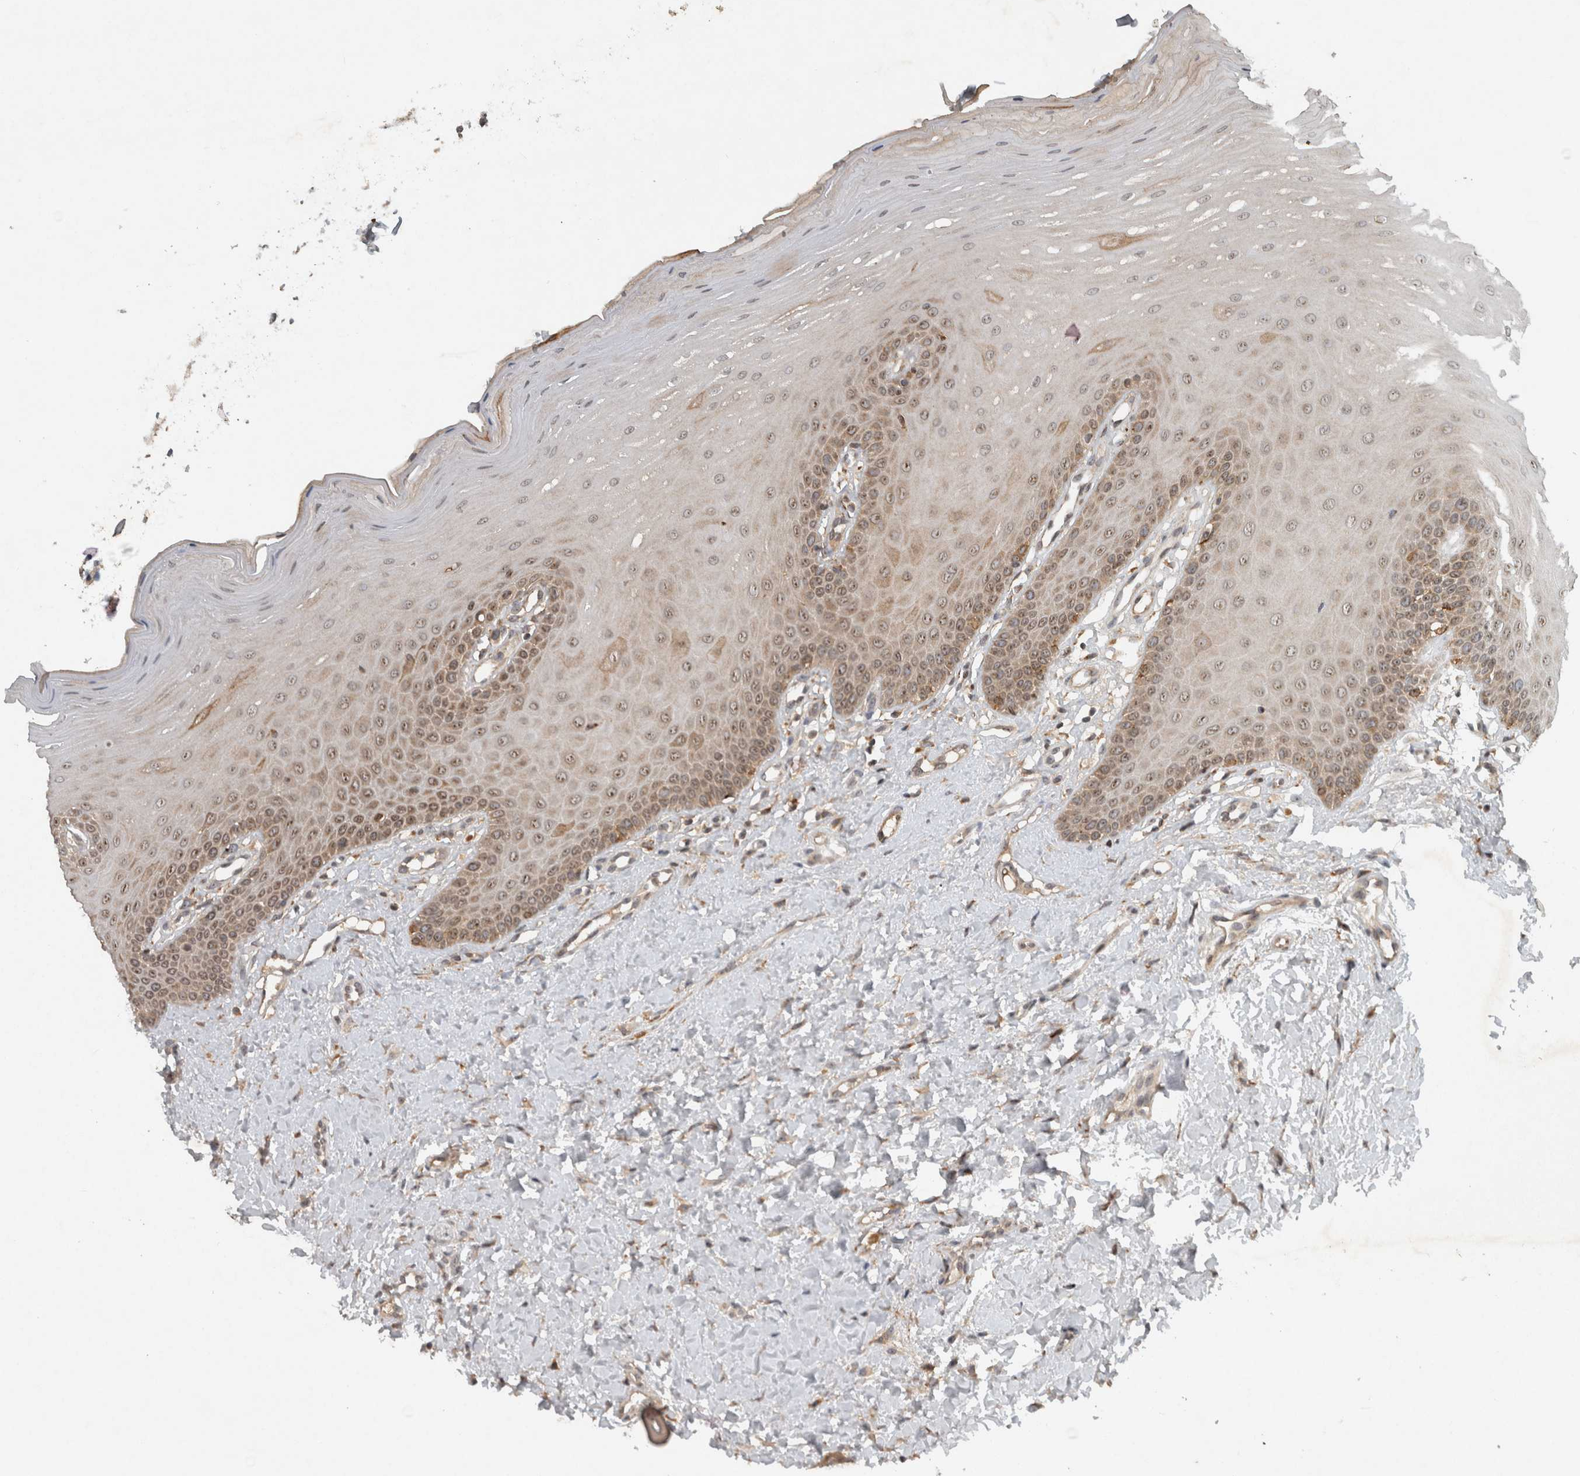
{"staining": {"intensity": "weak", "quantity": ">75%", "location": "cytoplasmic/membranous,nuclear"}, "tissue": "oral mucosa", "cell_type": "Squamous epithelial cells", "image_type": "normal", "snomed": [{"axis": "morphology", "description": "Normal tissue, NOS"}, {"axis": "topography", "description": "Oral tissue"}], "caption": "Approximately >75% of squamous epithelial cells in unremarkable oral mucosa show weak cytoplasmic/membranous,nuclear protein staining as visualized by brown immunohistochemical staining.", "gene": "GPR137B", "patient": {"sex": "female", "age": 39}}